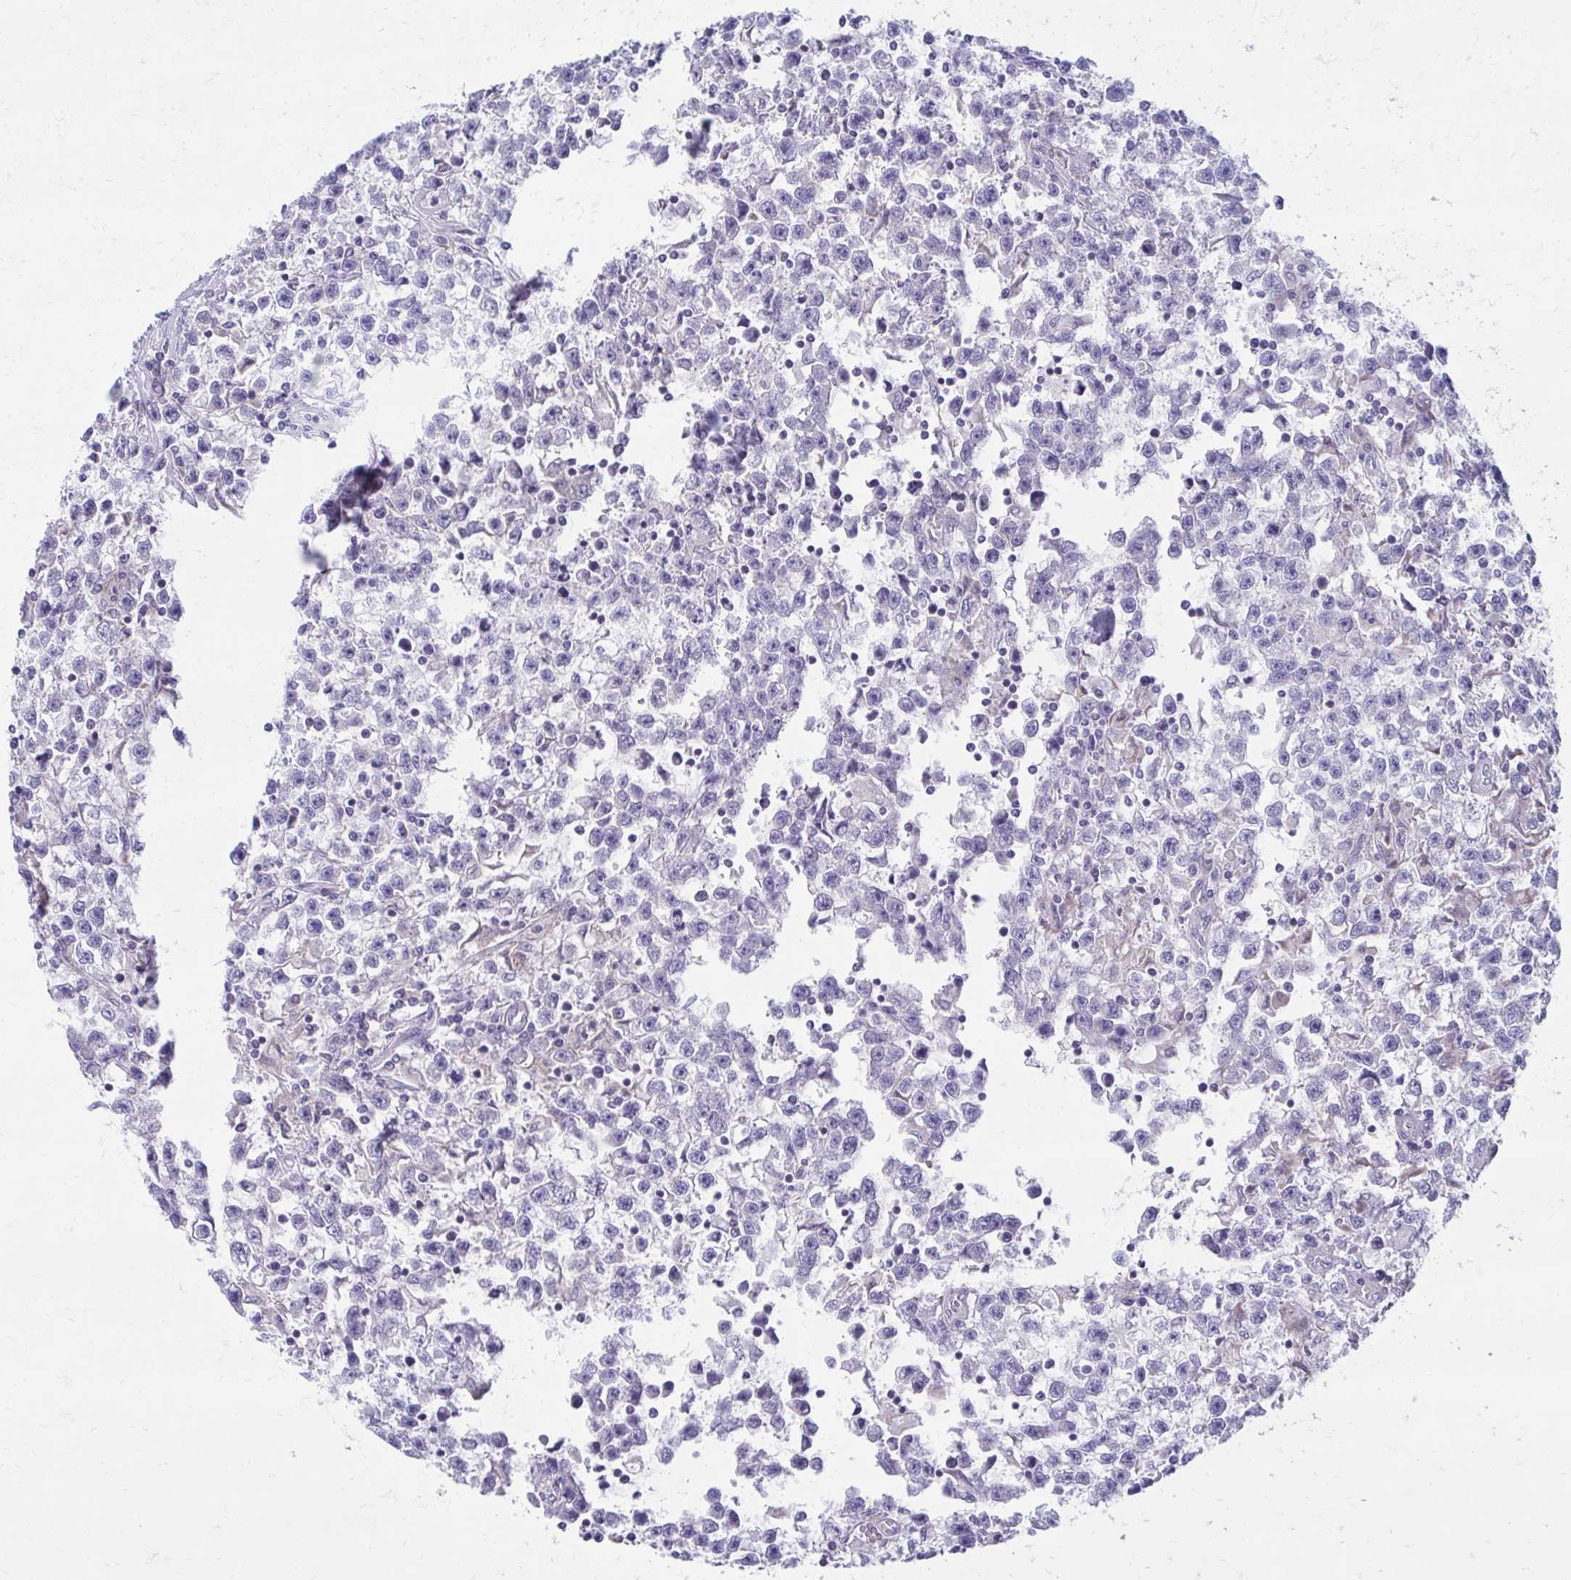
{"staining": {"intensity": "negative", "quantity": "none", "location": "none"}, "tissue": "testis cancer", "cell_type": "Tumor cells", "image_type": "cancer", "snomed": [{"axis": "morphology", "description": "Seminoma, NOS"}, {"axis": "topography", "description": "Testis"}], "caption": "Immunohistochemistry histopathology image of testis seminoma stained for a protein (brown), which demonstrates no staining in tumor cells.", "gene": "GIGYF2", "patient": {"sex": "male", "age": 31}}